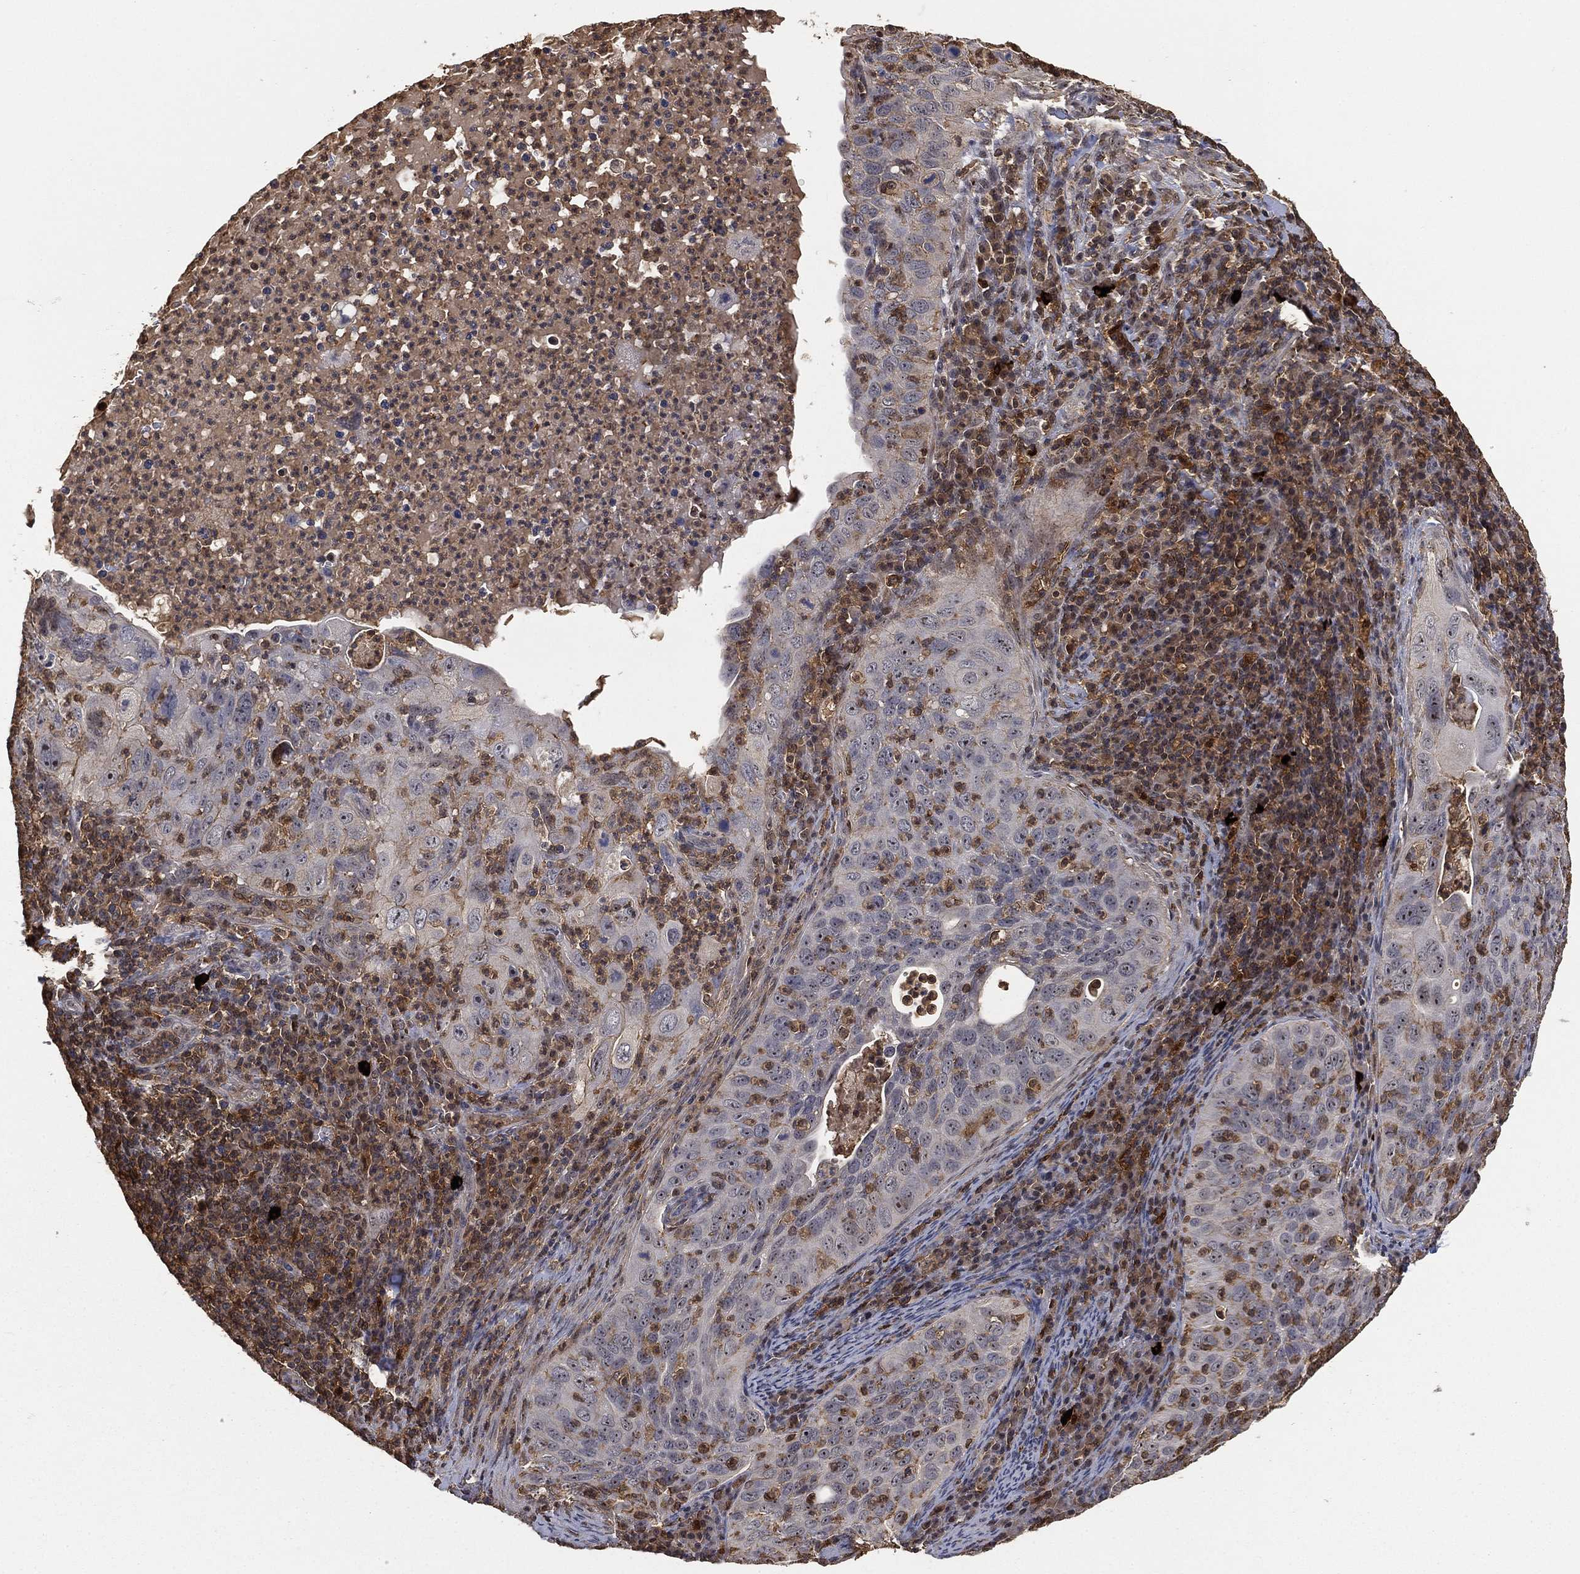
{"staining": {"intensity": "negative", "quantity": "none", "location": "none"}, "tissue": "cervical cancer", "cell_type": "Tumor cells", "image_type": "cancer", "snomed": [{"axis": "morphology", "description": "Squamous cell carcinoma, NOS"}, {"axis": "topography", "description": "Cervix"}], "caption": "The image demonstrates no significant staining in tumor cells of cervical cancer.", "gene": "CRYL1", "patient": {"sex": "female", "age": 26}}